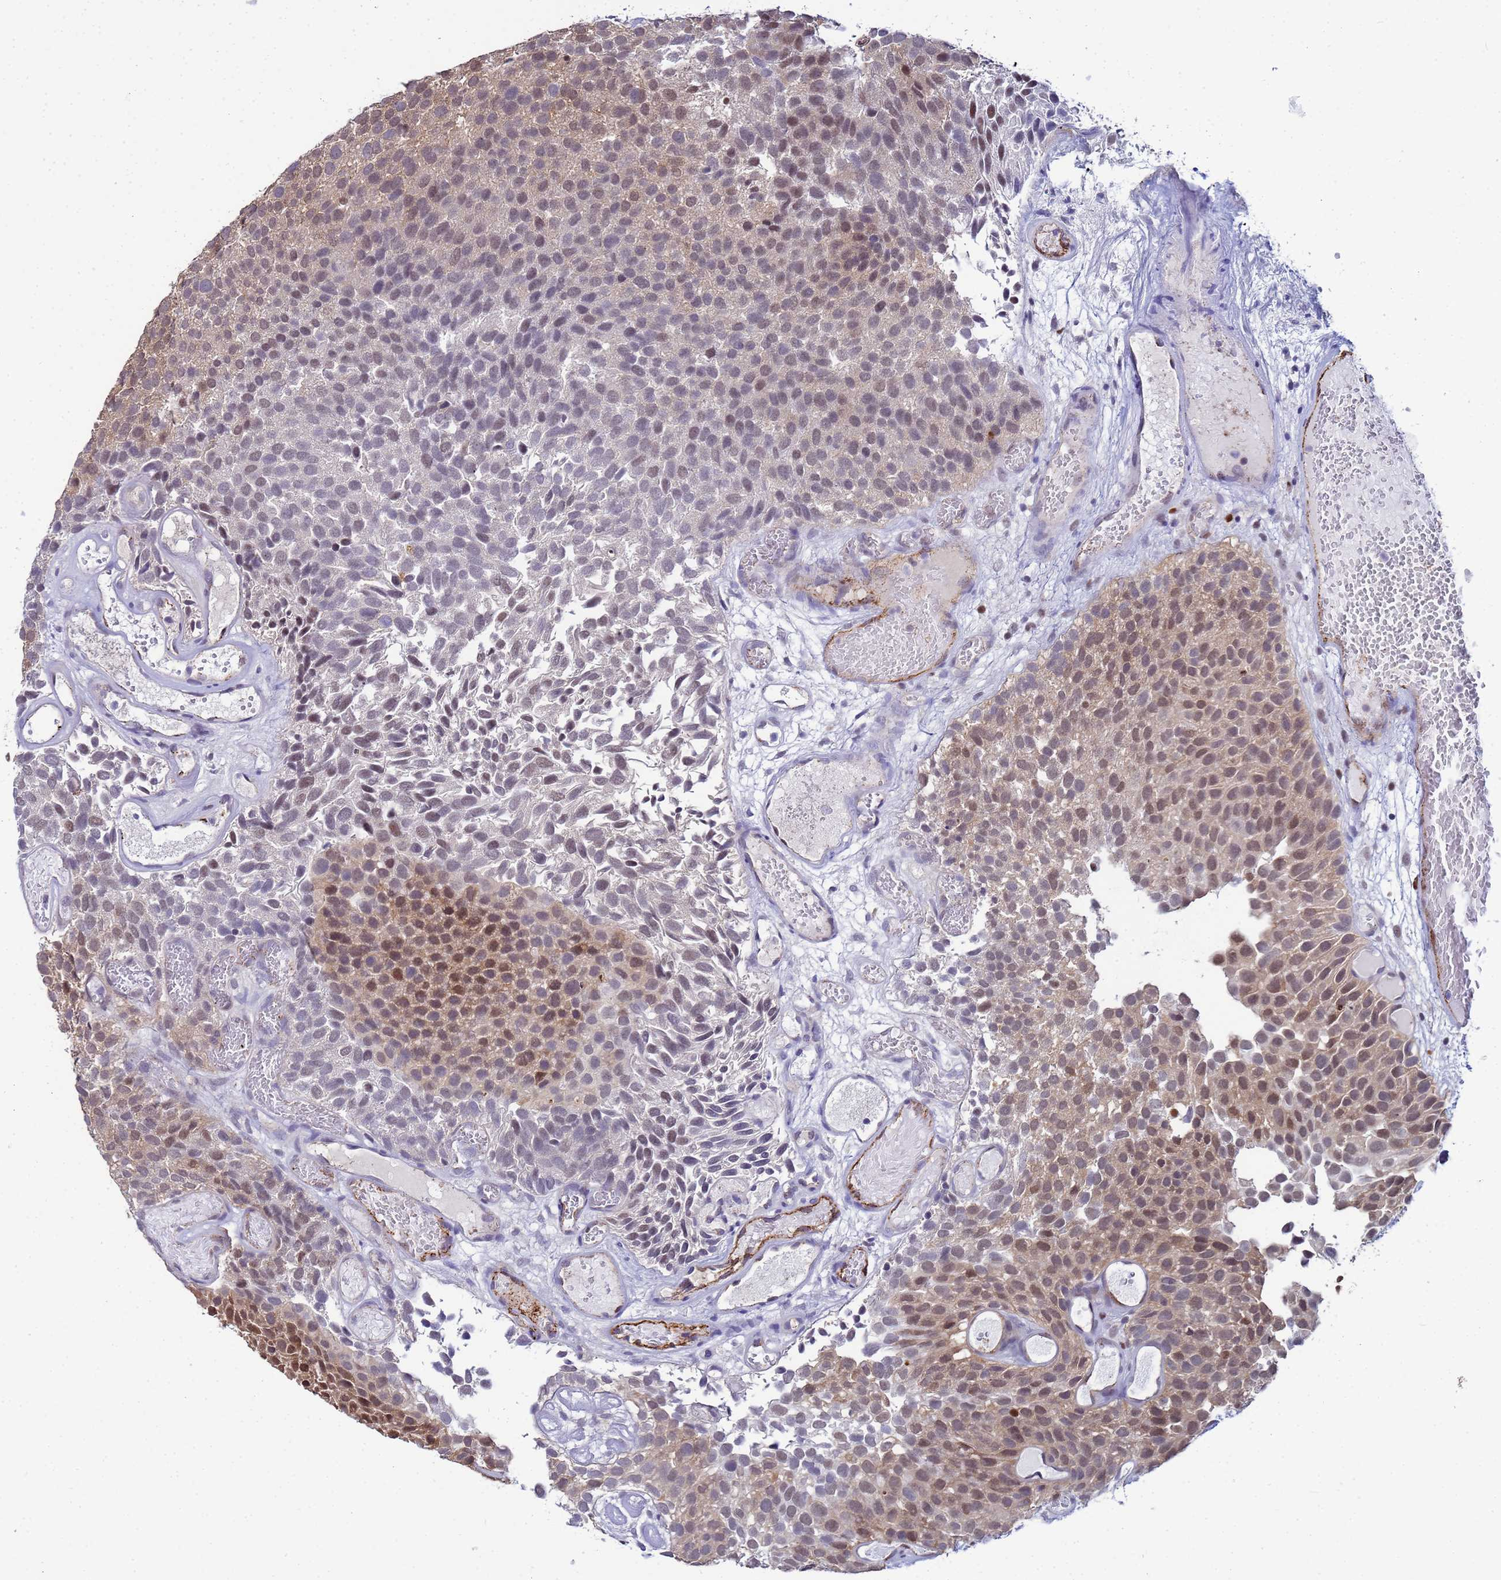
{"staining": {"intensity": "moderate", "quantity": "25%-75%", "location": "cytoplasmic/membranous,nuclear"}, "tissue": "urothelial cancer", "cell_type": "Tumor cells", "image_type": "cancer", "snomed": [{"axis": "morphology", "description": "Urothelial carcinoma, Low grade"}, {"axis": "topography", "description": "Urinary bladder"}], "caption": "An image of human low-grade urothelial carcinoma stained for a protein shows moderate cytoplasmic/membranous and nuclear brown staining in tumor cells.", "gene": "SLC25A37", "patient": {"sex": "male", "age": 89}}